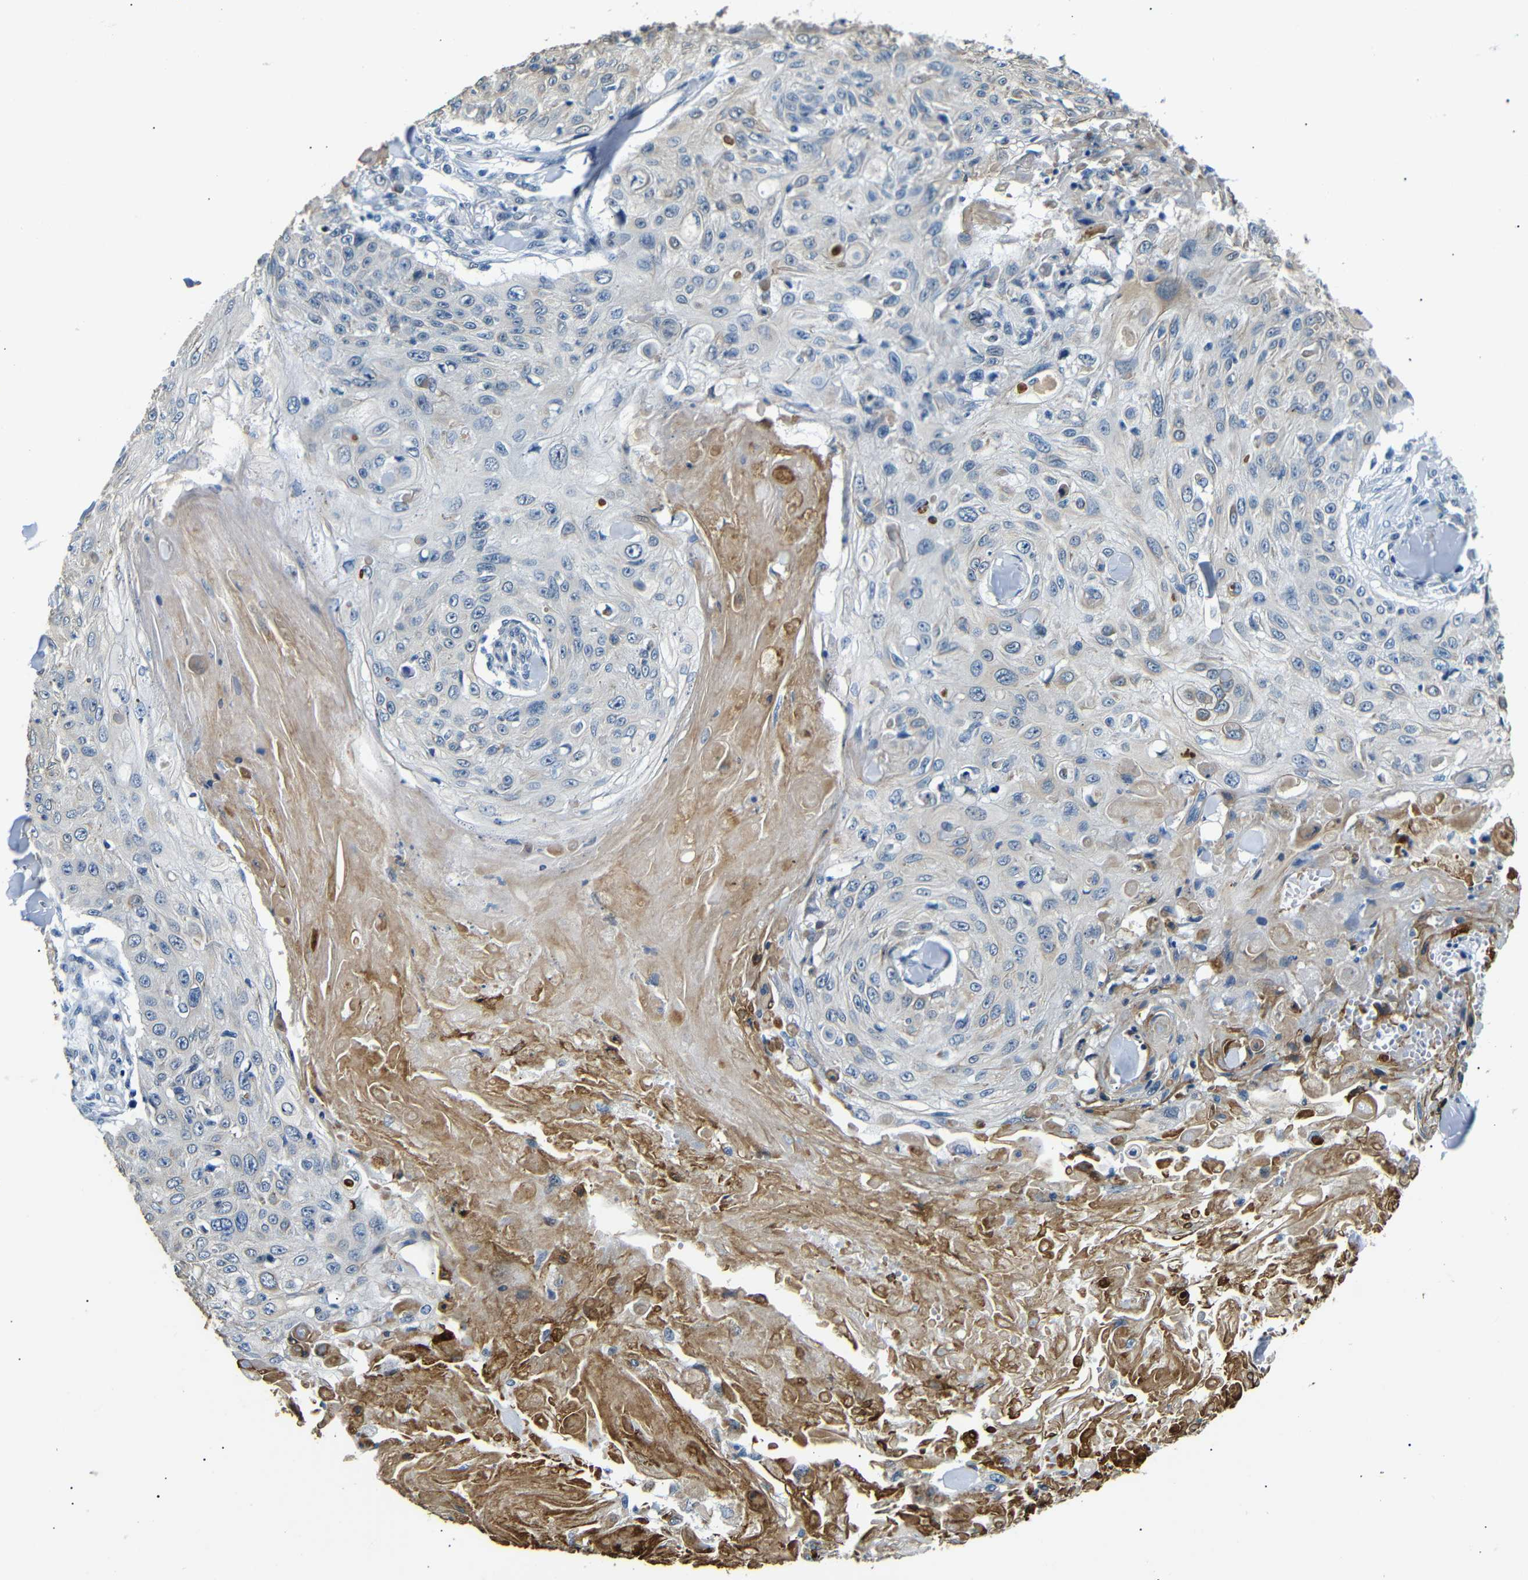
{"staining": {"intensity": "negative", "quantity": "none", "location": "none"}, "tissue": "skin cancer", "cell_type": "Tumor cells", "image_type": "cancer", "snomed": [{"axis": "morphology", "description": "Squamous cell carcinoma, NOS"}, {"axis": "topography", "description": "Skin"}], "caption": "Skin cancer (squamous cell carcinoma) stained for a protein using IHC shows no positivity tumor cells.", "gene": "TAFA1", "patient": {"sex": "male", "age": 86}}